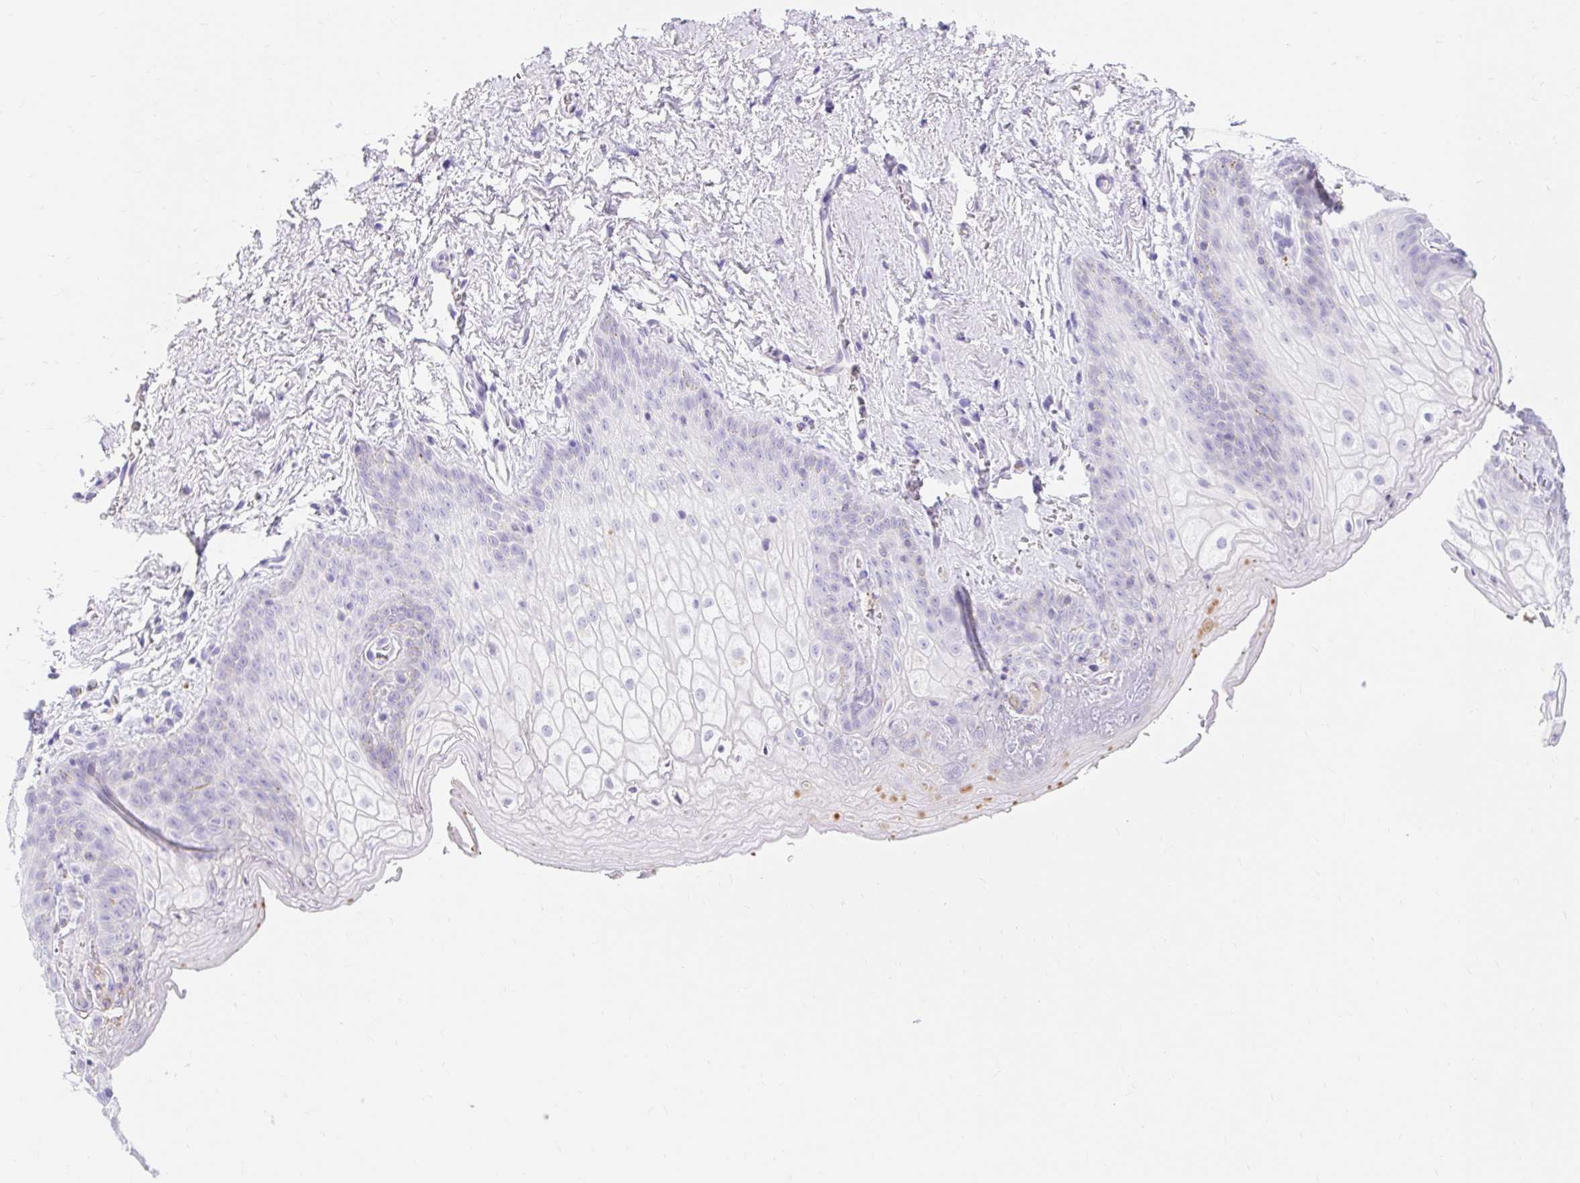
{"staining": {"intensity": "negative", "quantity": "none", "location": "none"}, "tissue": "vagina", "cell_type": "Squamous epithelial cells", "image_type": "normal", "snomed": [{"axis": "morphology", "description": "Normal tissue, NOS"}, {"axis": "topography", "description": "Vulva"}, {"axis": "topography", "description": "Vagina"}, {"axis": "topography", "description": "Peripheral nerve tissue"}], "caption": "This is an IHC micrograph of normal vagina. There is no positivity in squamous epithelial cells.", "gene": "SLC28A1", "patient": {"sex": "female", "age": 66}}